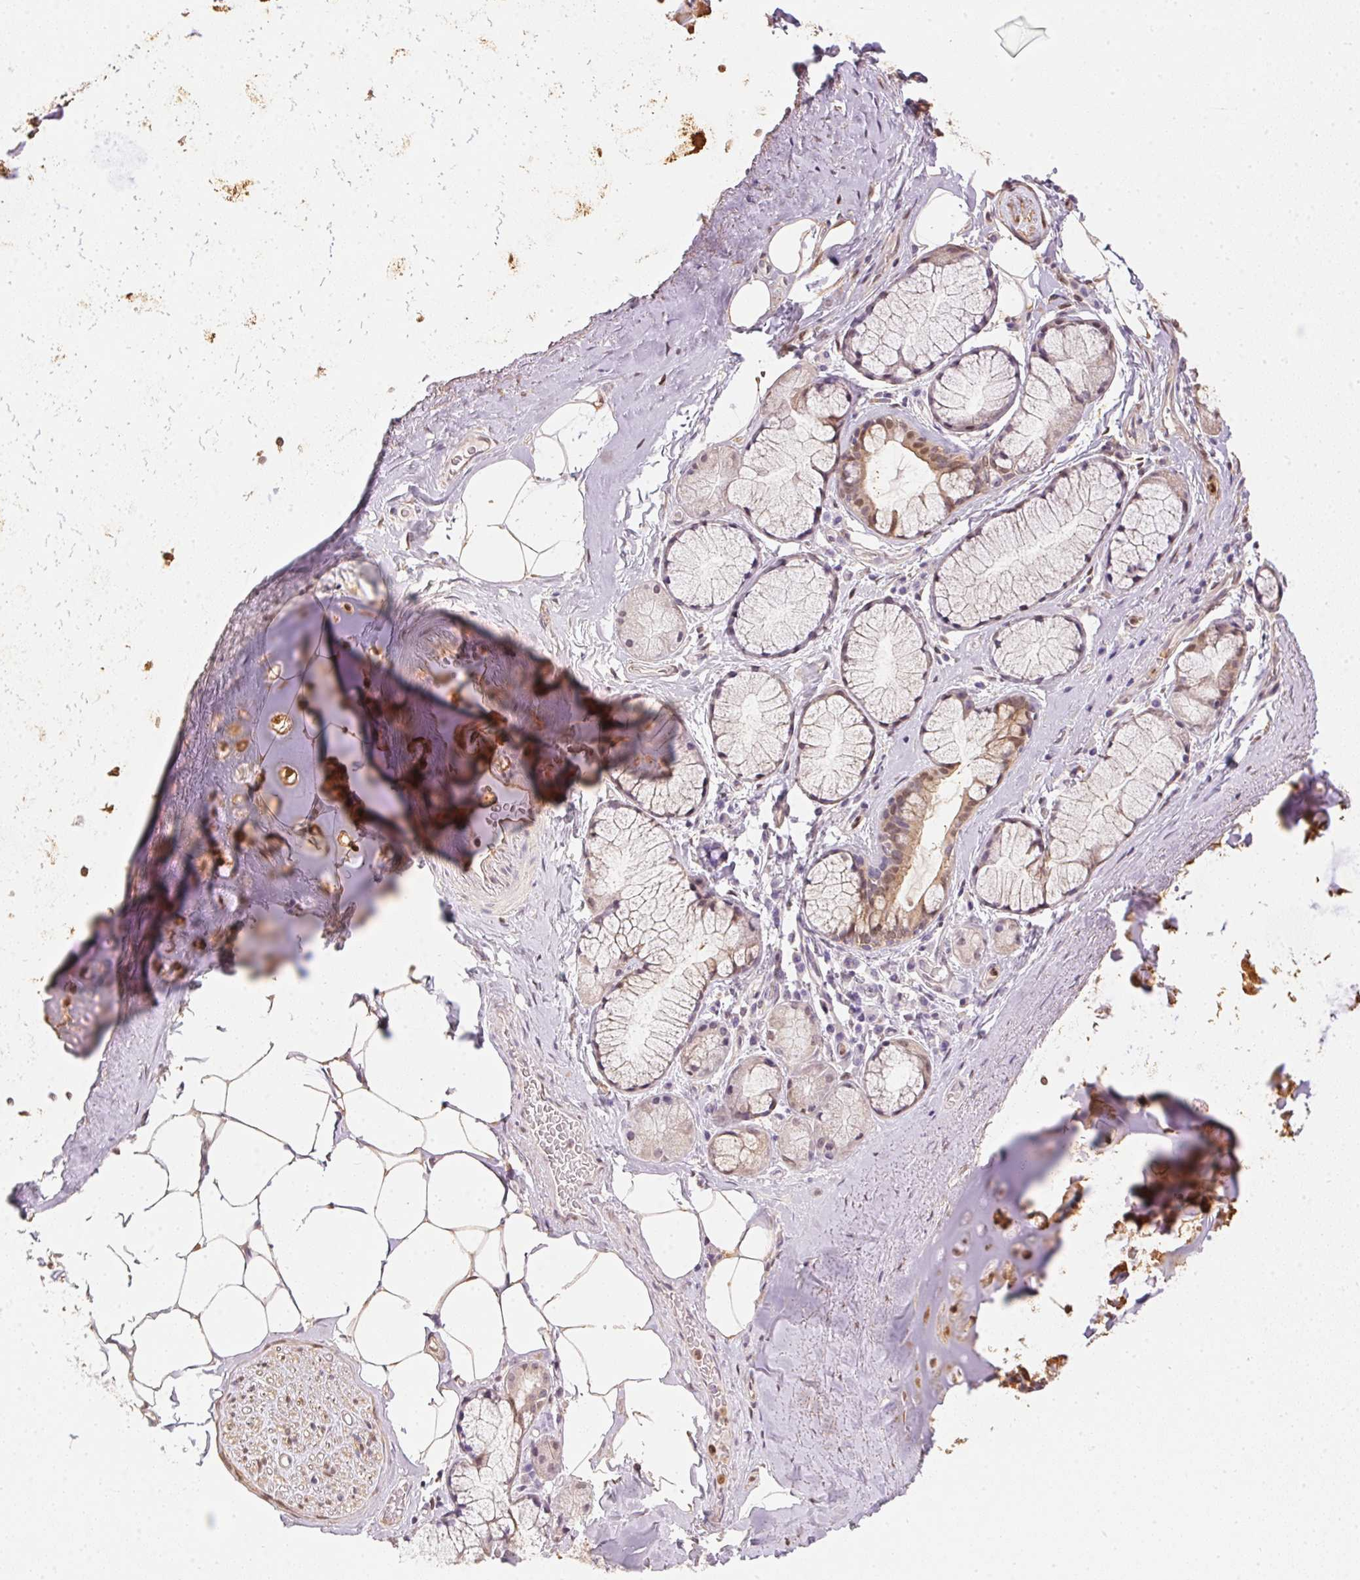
{"staining": {"intensity": "weak", "quantity": ">75%", "location": "cytoplasmic/membranous"}, "tissue": "adipose tissue", "cell_type": "Adipocytes", "image_type": "normal", "snomed": [{"axis": "morphology", "description": "Normal tissue, NOS"}, {"axis": "topography", "description": "Bronchus"}, {"axis": "topography", "description": "Lung"}], "caption": "A histopathology image showing weak cytoplasmic/membranous expression in approximately >75% of adipocytes in normal adipose tissue, as visualized by brown immunohistochemical staining.", "gene": "S100A3", "patient": {"sex": "female", "age": 57}}